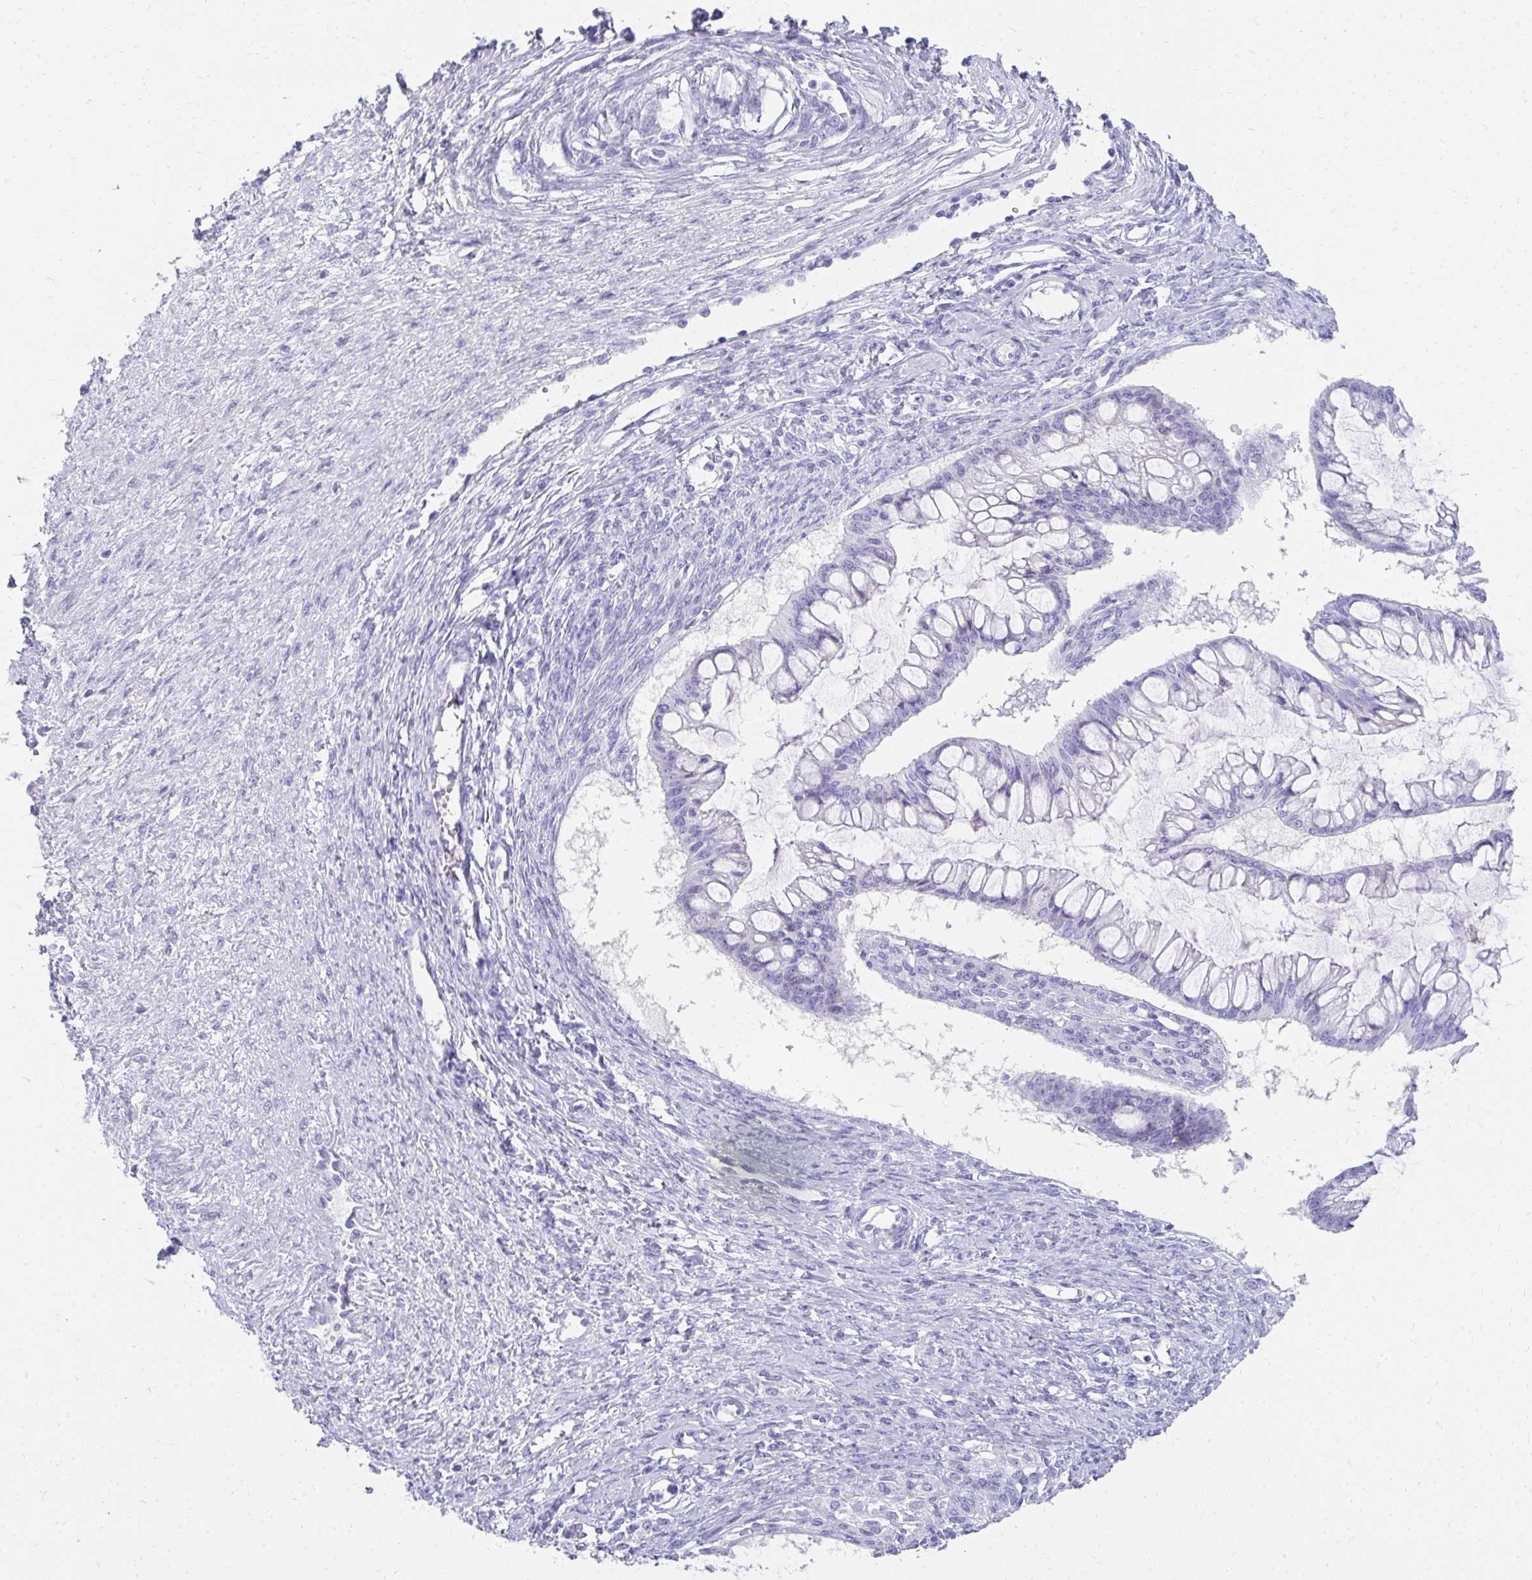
{"staining": {"intensity": "negative", "quantity": "none", "location": "none"}, "tissue": "ovarian cancer", "cell_type": "Tumor cells", "image_type": "cancer", "snomed": [{"axis": "morphology", "description": "Cystadenocarcinoma, mucinous, NOS"}, {"axis": "topography", "description": "Ovary"}], "caption": "IHC micrograph of ovarian mucinous cystadenocarcinoma stained for a protein (brown), which shows no staining in tumor cells.", "gene": "TNNT1", "patient": {"sex": "female", "age": 73}}